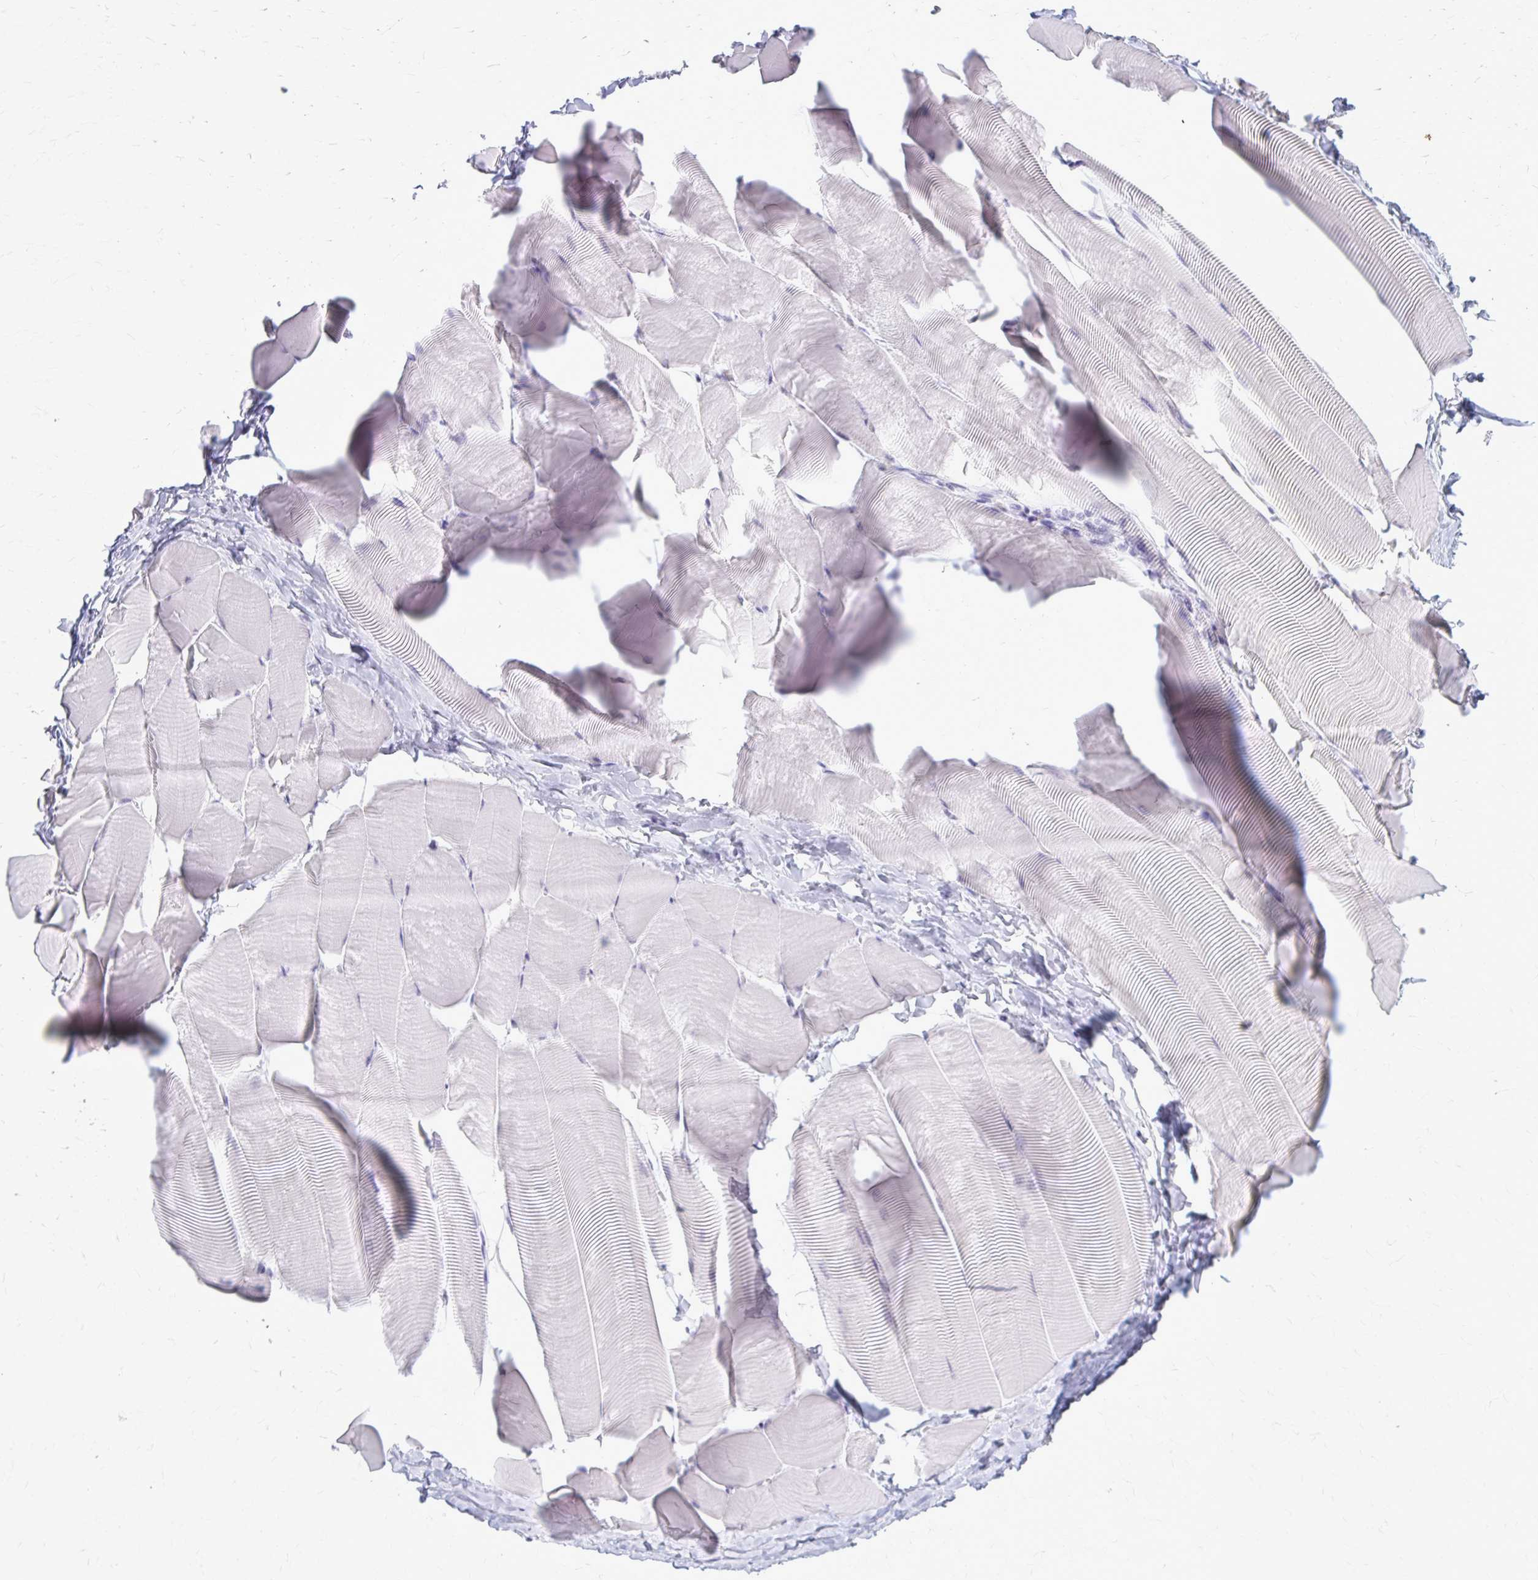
{"staining": {"intensity": "negative", "quantity": "none", "location": "none"}, "tissue": "skeletal muscle", "cell_type": "Myocytes", "image_type": "normal", "snomed": [{"axis": "morphology", "description": "Normal tissue, NOS"}, {"axis": "topography", "description": "Skeletal muscle"}], "caption": "The histopathology image reveals no staining of myocytes in unremarkable skeletal muscle. (DAB (3,3'-diaminobenzidine) immunohistochemistry with hematoxylin counter stain).", "gene": "KRT5", "patient": {"sex": "male", "age": 25}}